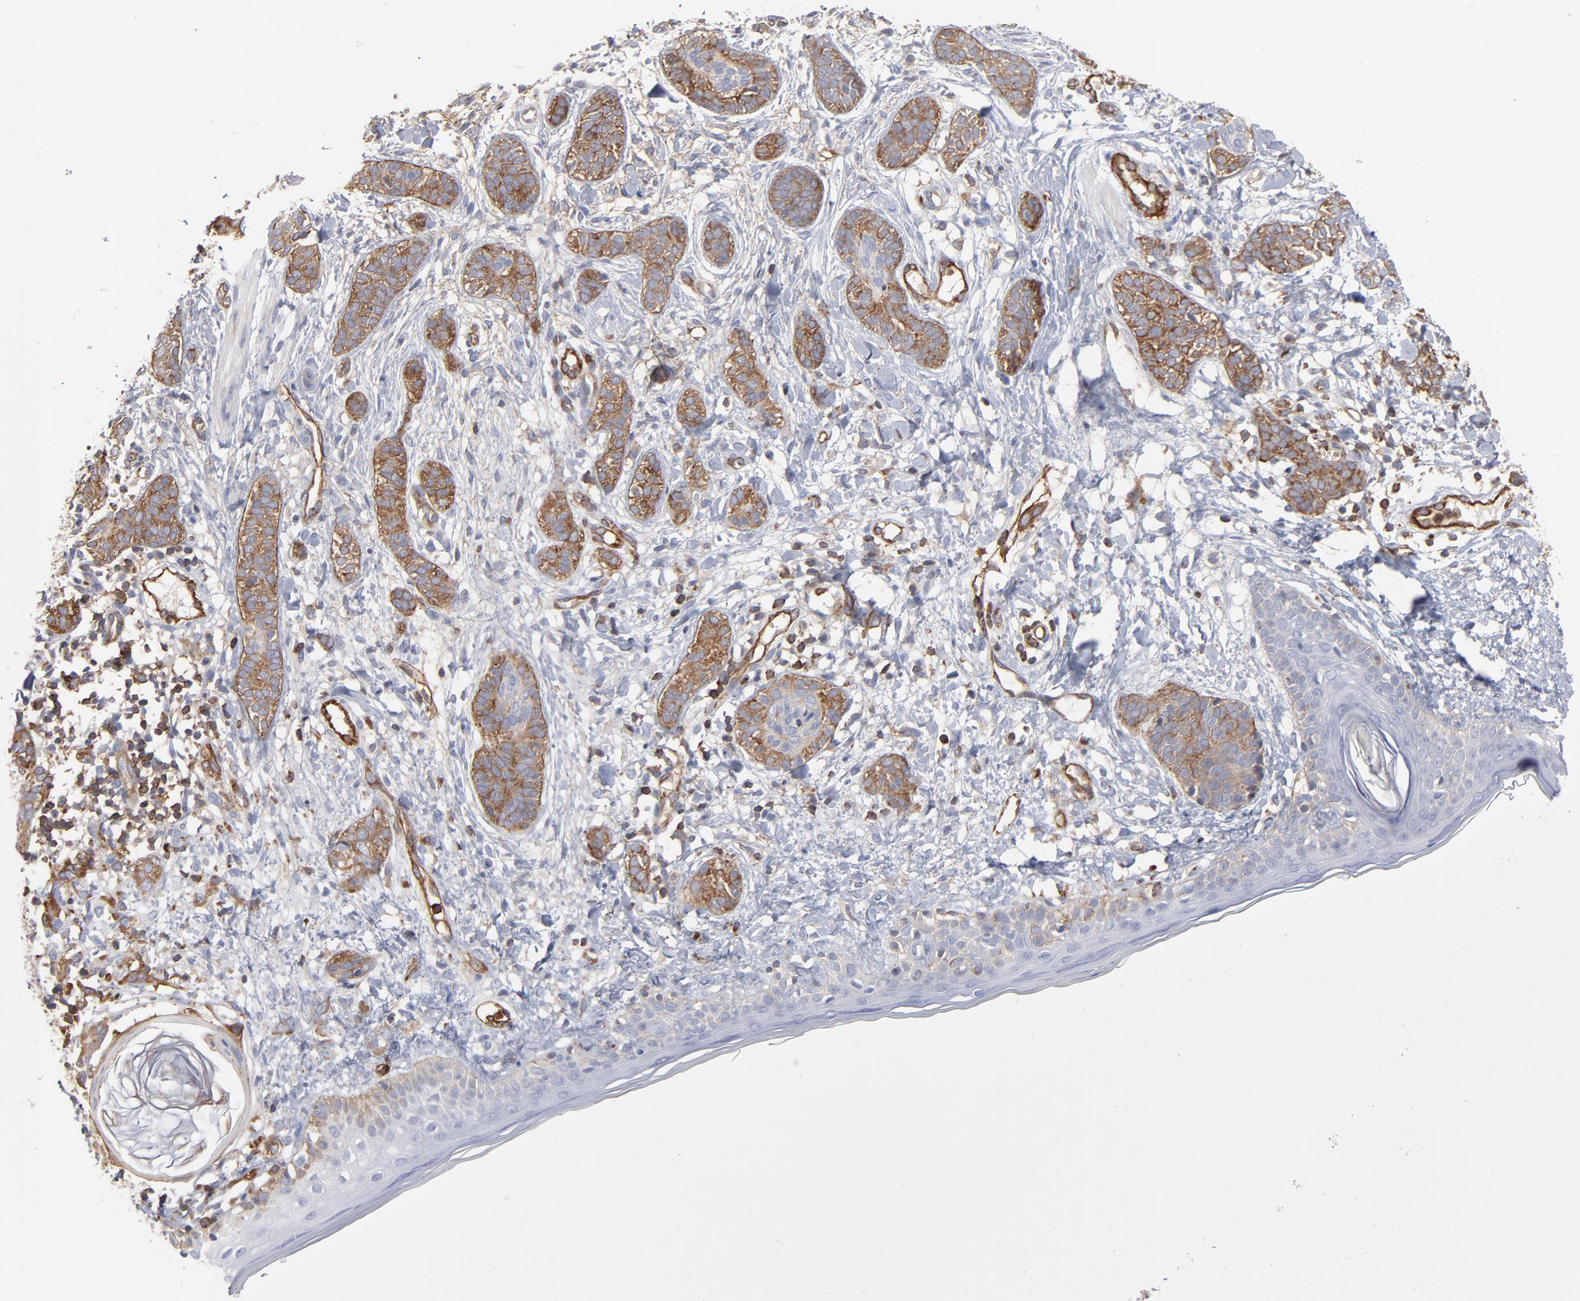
{"staining": {"intensity": "moderate", "quantity": ">75%", "location": "cytoplasmic/membranous"}, "tissue": "skin cancer", "cell_type": "Tumor cells", "image_type": "cancer", "snomed": [{"axis": "morphology", "description": "Normal tissue, NOS"}, {"axis": "morphology", "description": "Basal cell carcinoma"}, {"axis": "topography", "description": "Skin"}], "caption": "DAB immunohistochemical staining of human basal cell carcinoma (skin) displays moderate cytoplasmic/membranous protein staining in approximately >75% of tumor cells. (Stains: DAB (3,3'-diaminobenzidine) in brown, nuclei in blue, Microscopy: brightfield microscopy at high magnification).", "gene": "PXN", "patient": {"sex": "male", "age": 63}}